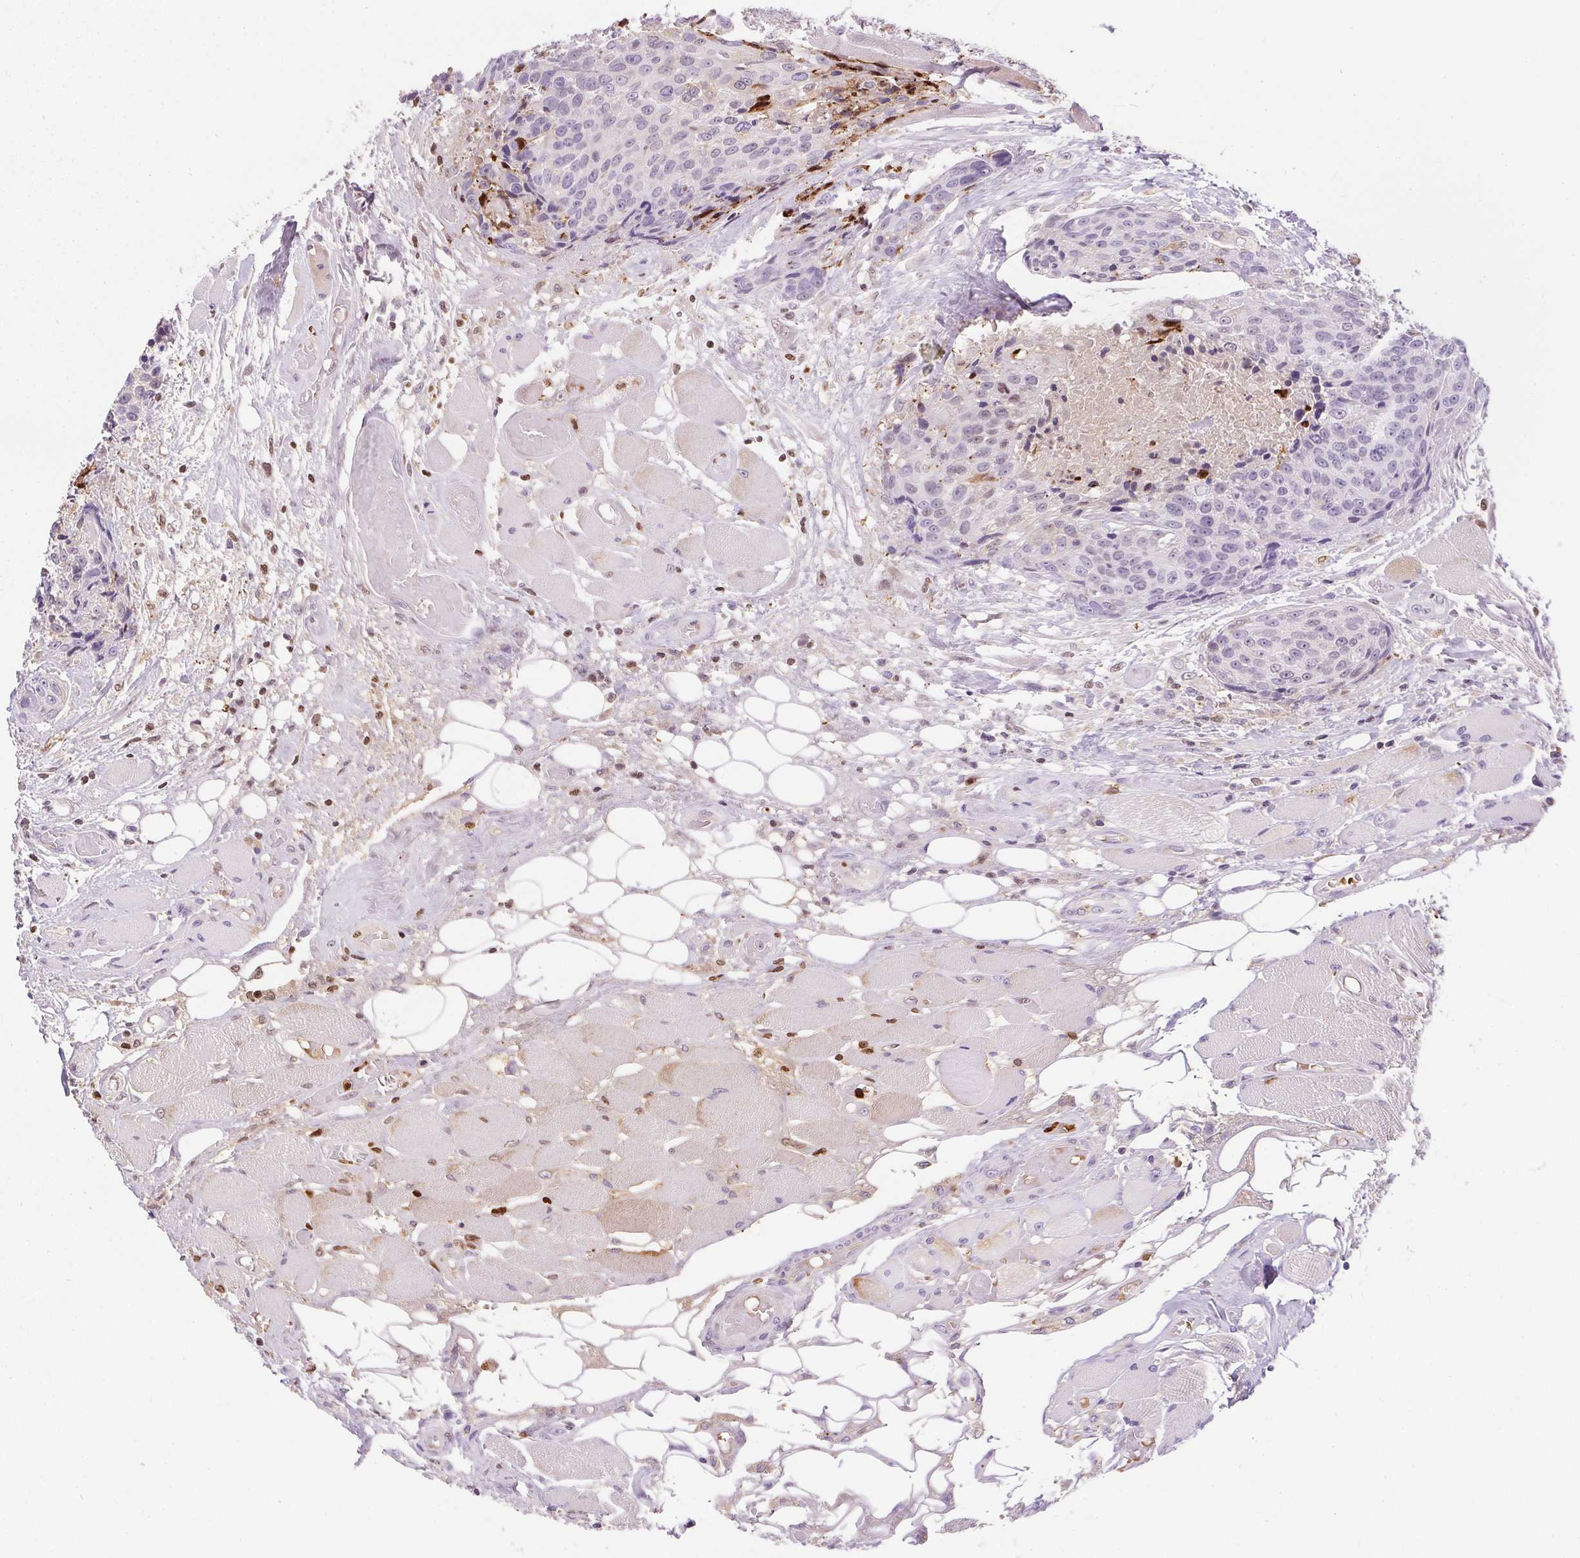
{"staining": {"intensity": "negative", "quantity": "none", "location": "none"}, "tissue": "head and neck cancer", "cell_type": "Tumor cells", "image_type": "cancer", "snomed": [{"axis": "morphology", "description": "Squamous cell carcinoma, NOS"}, {"axis": "topography", "description": "Oral tissue"}, {"axis": "topography", "description": "Head-Neck"}], "caption": "Immunohistochemistry photomicrograph of neoplastic tissue: head and neck cancer stained with DAB (3,3'-diaminobenzidine) demonstrates no significant protein positivity in tumor cells.", "gene": "ORM1", "patient": {"sex": "male", "age": 64}}